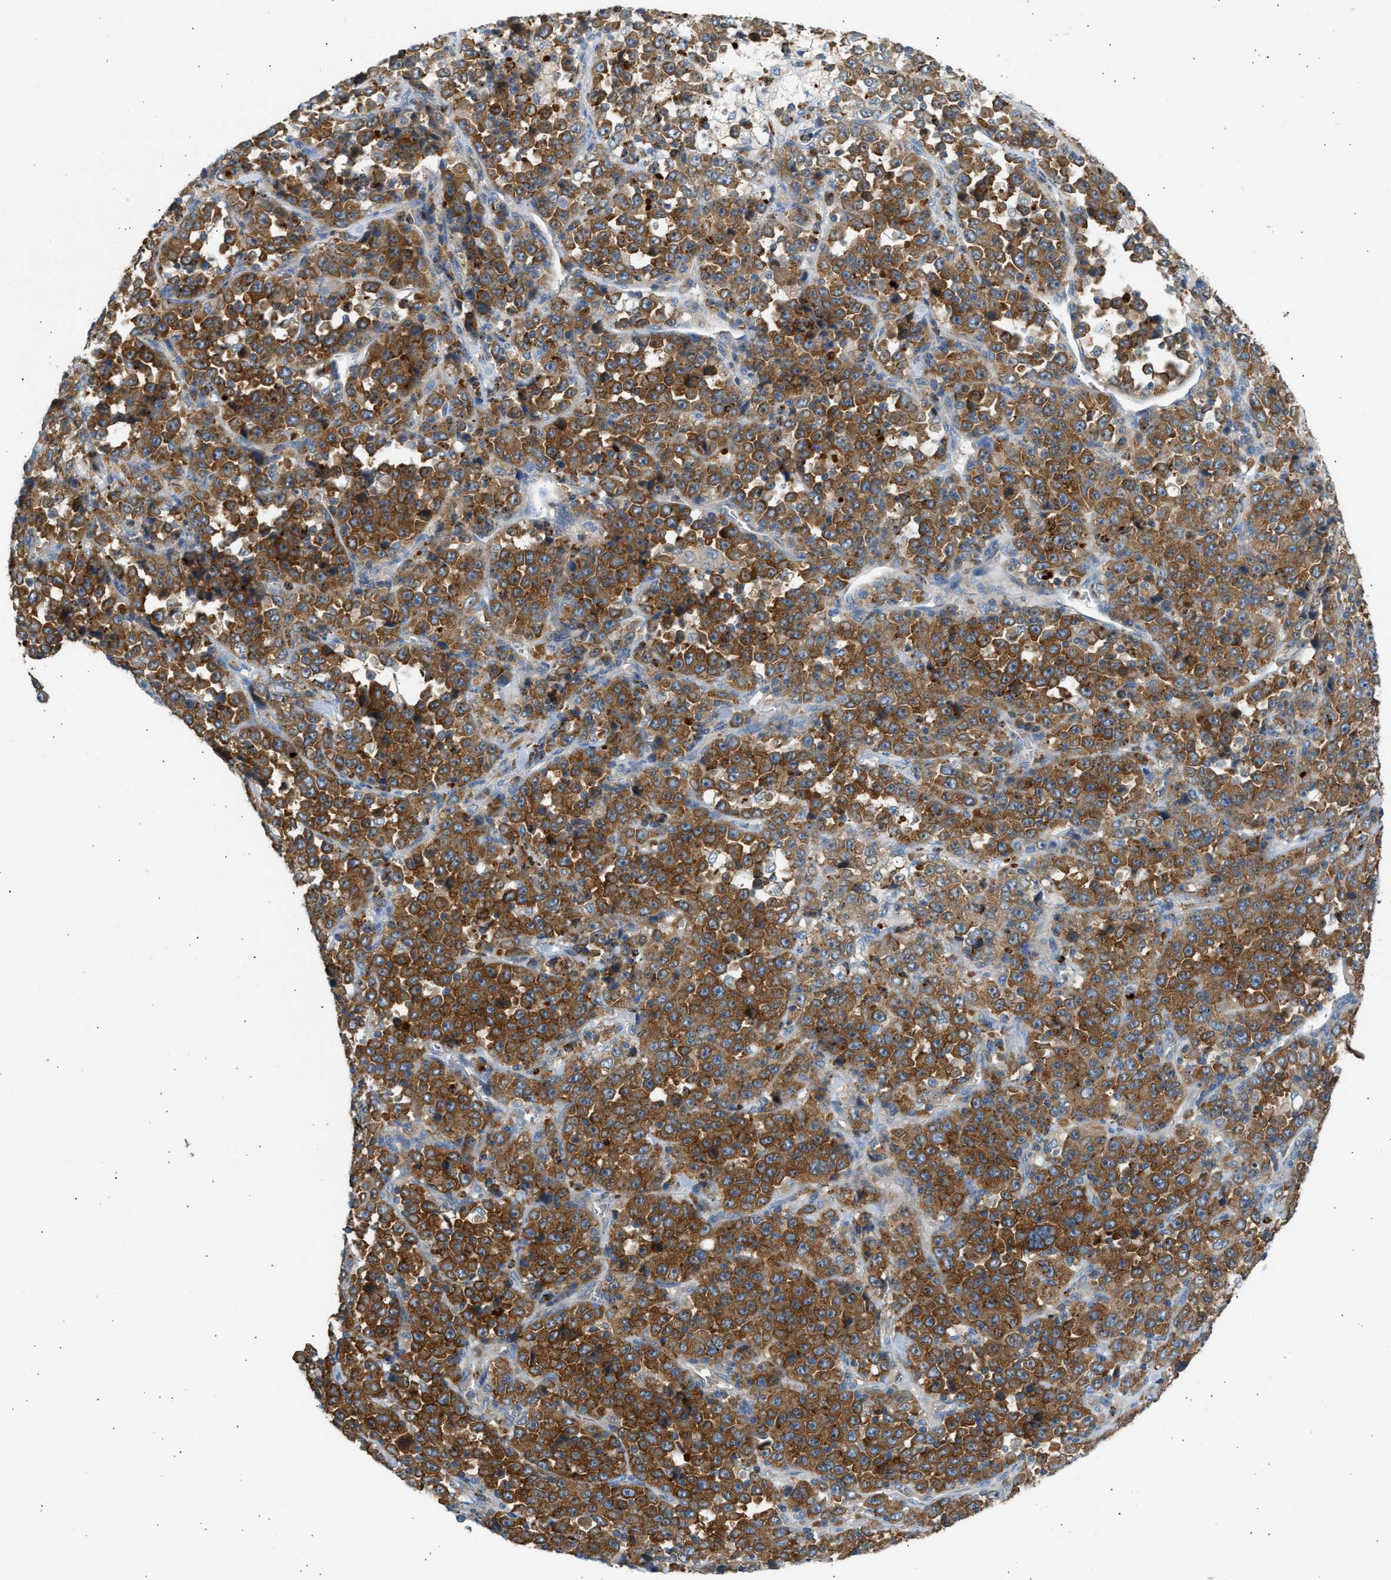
{"staining": {"intensity": "strong", "quantity": ">75%", "location": "cytoplasmic/membranous"}, "tissue": "stomach cancer", "cell_type": "Tumor cells", "image_type": "cancer", "snomed": [{"axis": "morphology", "description": "Normal tissue, NOS"}, {"axis": "morphology", "description": "Adenocarcinoma, NOS"}, {"axis": "topography", "description": "Stomach, upper"}, {"axis": "topography", "description": "Stomach"}], "caption": "Stomach cancer (adenocarcinoma) was stained to show a protein in brown. There is high levels of strong cytoplasmic/membranous staining in approximately >75% of tumor cells. The staining is performed using DAB brown chromogen to label protein expression. The nuclei are counter-stained blue using hematoxylin.", "gene": "TRIM50", "patient": {"sex": "male", "age": 59}}